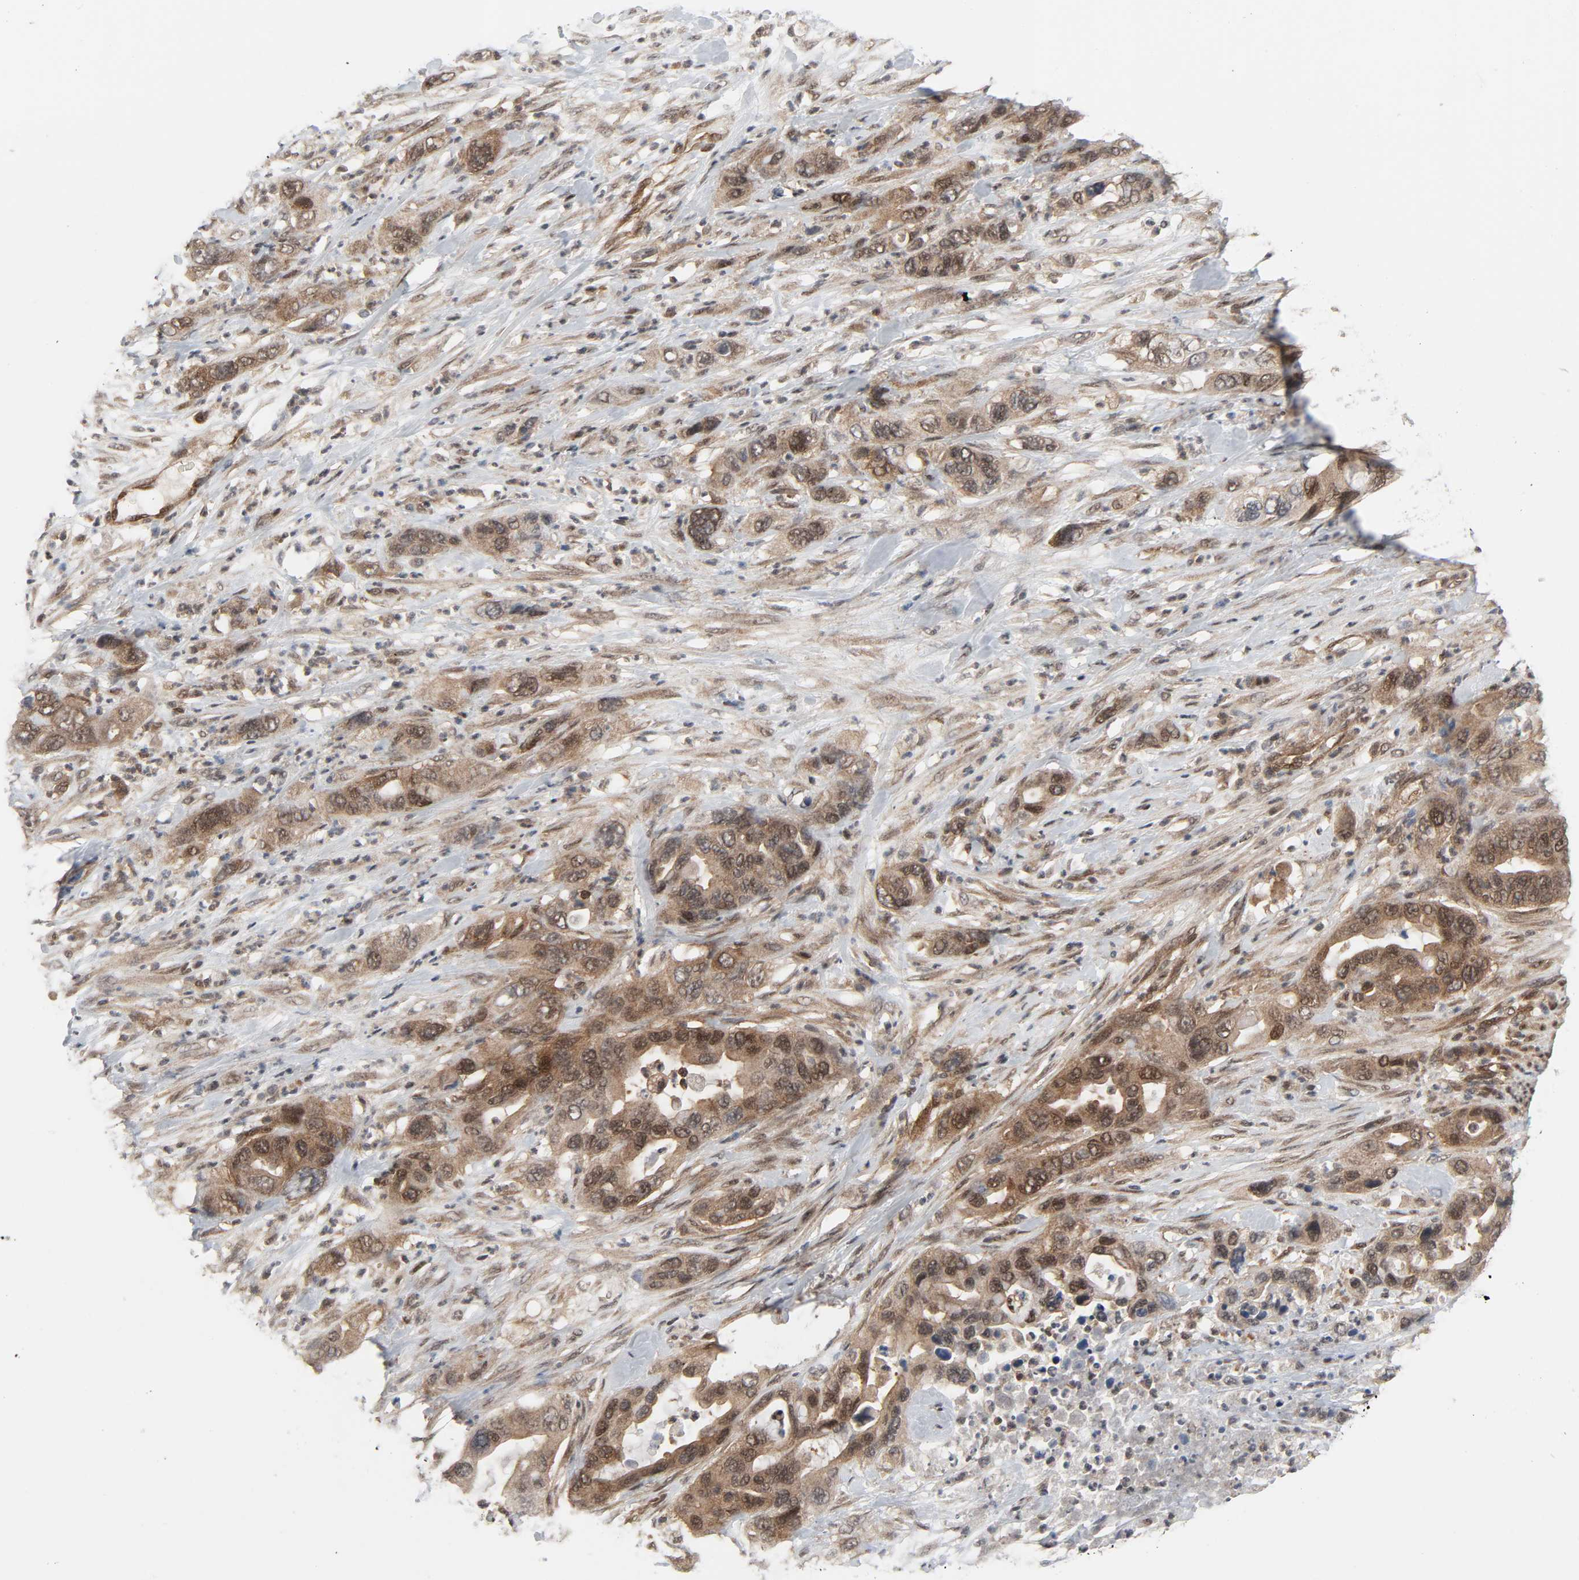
{"staining": {"intensity": "moderate", "quantity": ">75%", "location": "cytoplasmic/membranous,nuclear"}, "tissue": "pancreatic cancer", "cell_type": "Tumor cells", "image_type": "cancer", "snomed": [{"axis": "morphology", "description": "Adenocarcinoma, NOS"}, {"axis": "topography", "description": "Pancreas"}], "caption": "Immunohistochemistry (IHC) photomicrograph of neoplastic tissue: pancreatic cancer stained using IHC shows medium levels of moderate protein expression localized specifically in the cytoplasmic/membranous and nuclear of tumor cells, appearing as a cytoplasmic/membranous and nuclear brown color.", "gene": "GSK3A", "patient": {"sex": "female", "age": 71}}